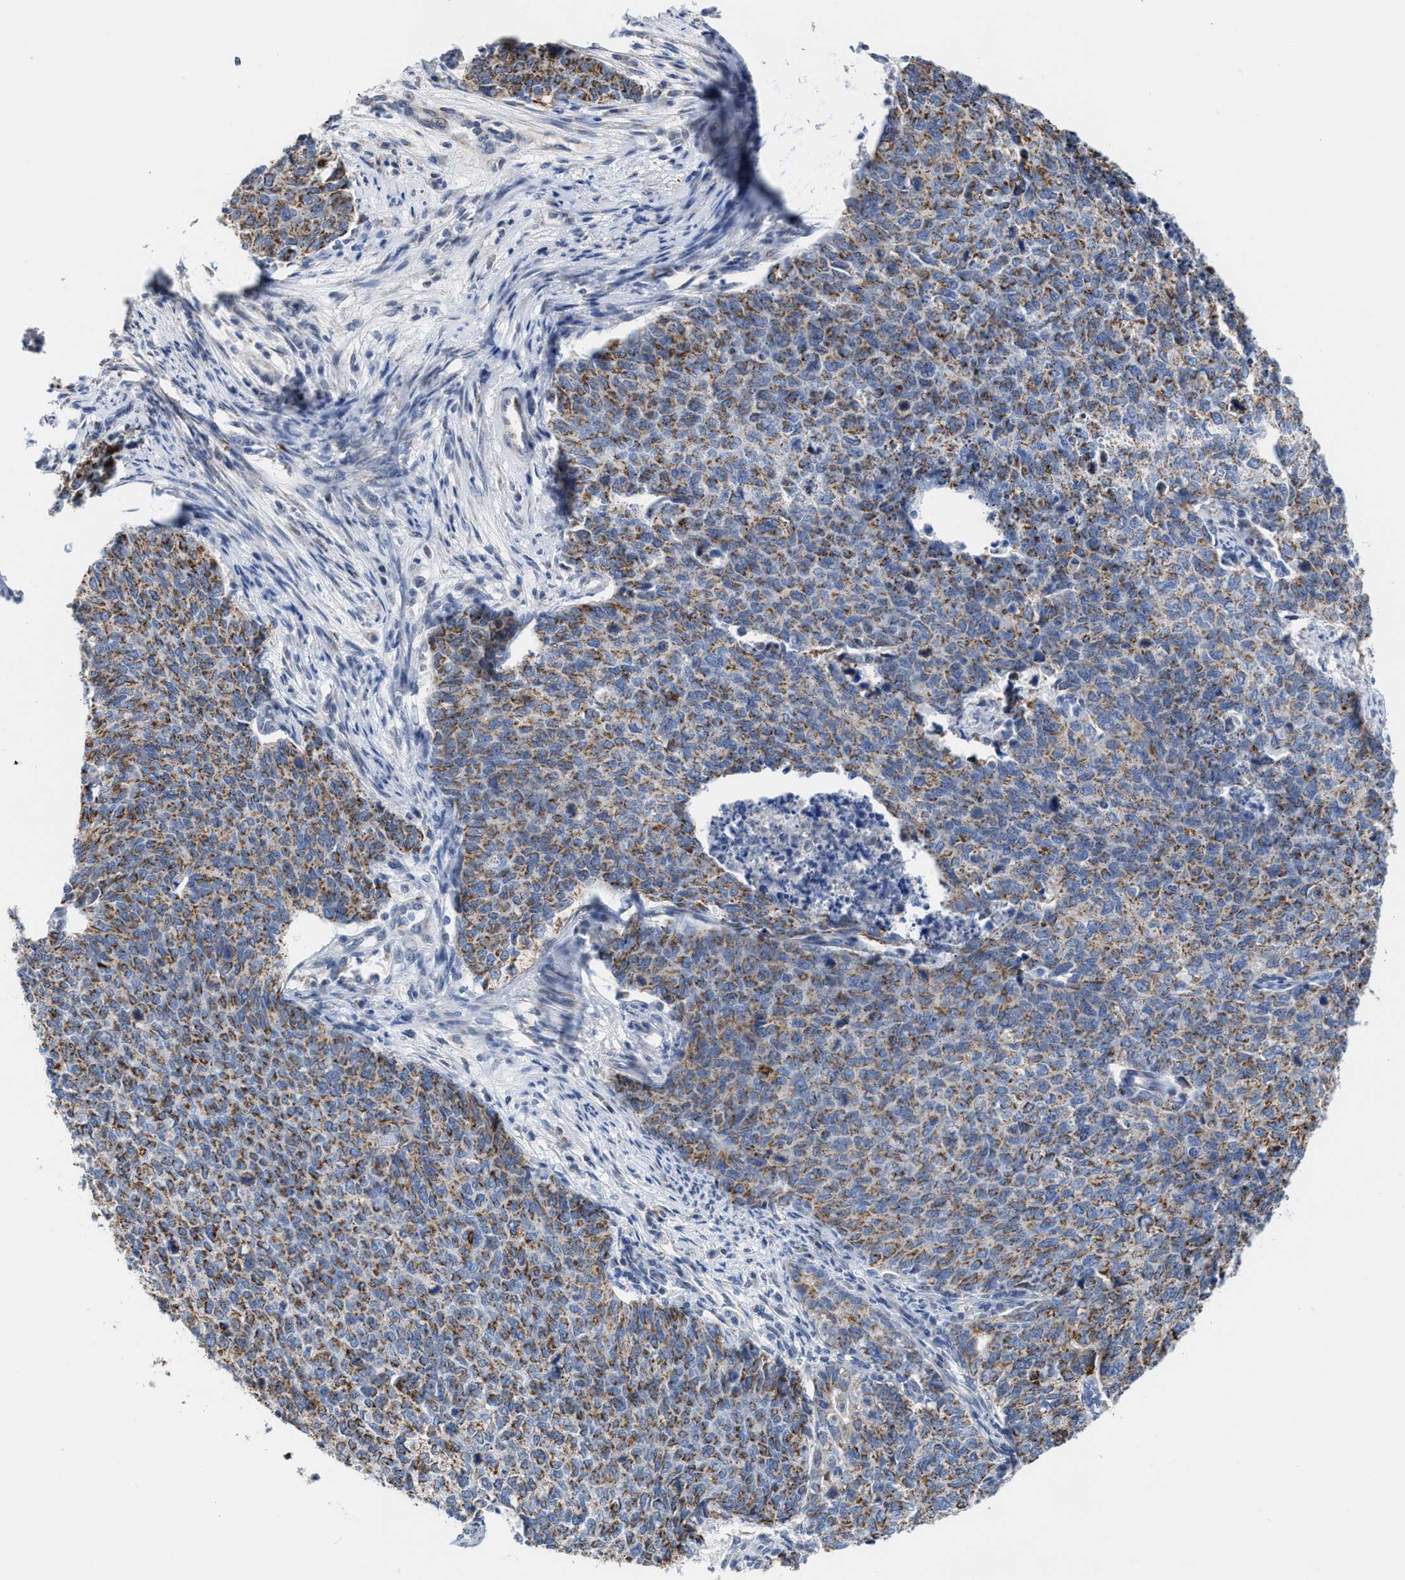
{"staining": {"intensity": "moderate", "quantity": "25%-75%", "location": "cytoplasmic/membranous"}, "tissue": "cervical cancer", "cell_type": "Tumor cells", "image_type": "cancer", "snomed": [{"axis": "morphology", "description": "Squamous cell carcinoma, NOS"}, {"axis": "topography", "description": "Cervix"}], "caption": "High-magnification brightfield microscopy of cervical squamous cell carcinoma stained with DAB (brown) and counterstained with hematoxylin (blue). tumor cells exhibit moderate cytoplasmic/membranous positivity is seen in approximately25%-75% of cells.", "gene": "JAG1", "patient": {"sex": "female", "age": 63}}